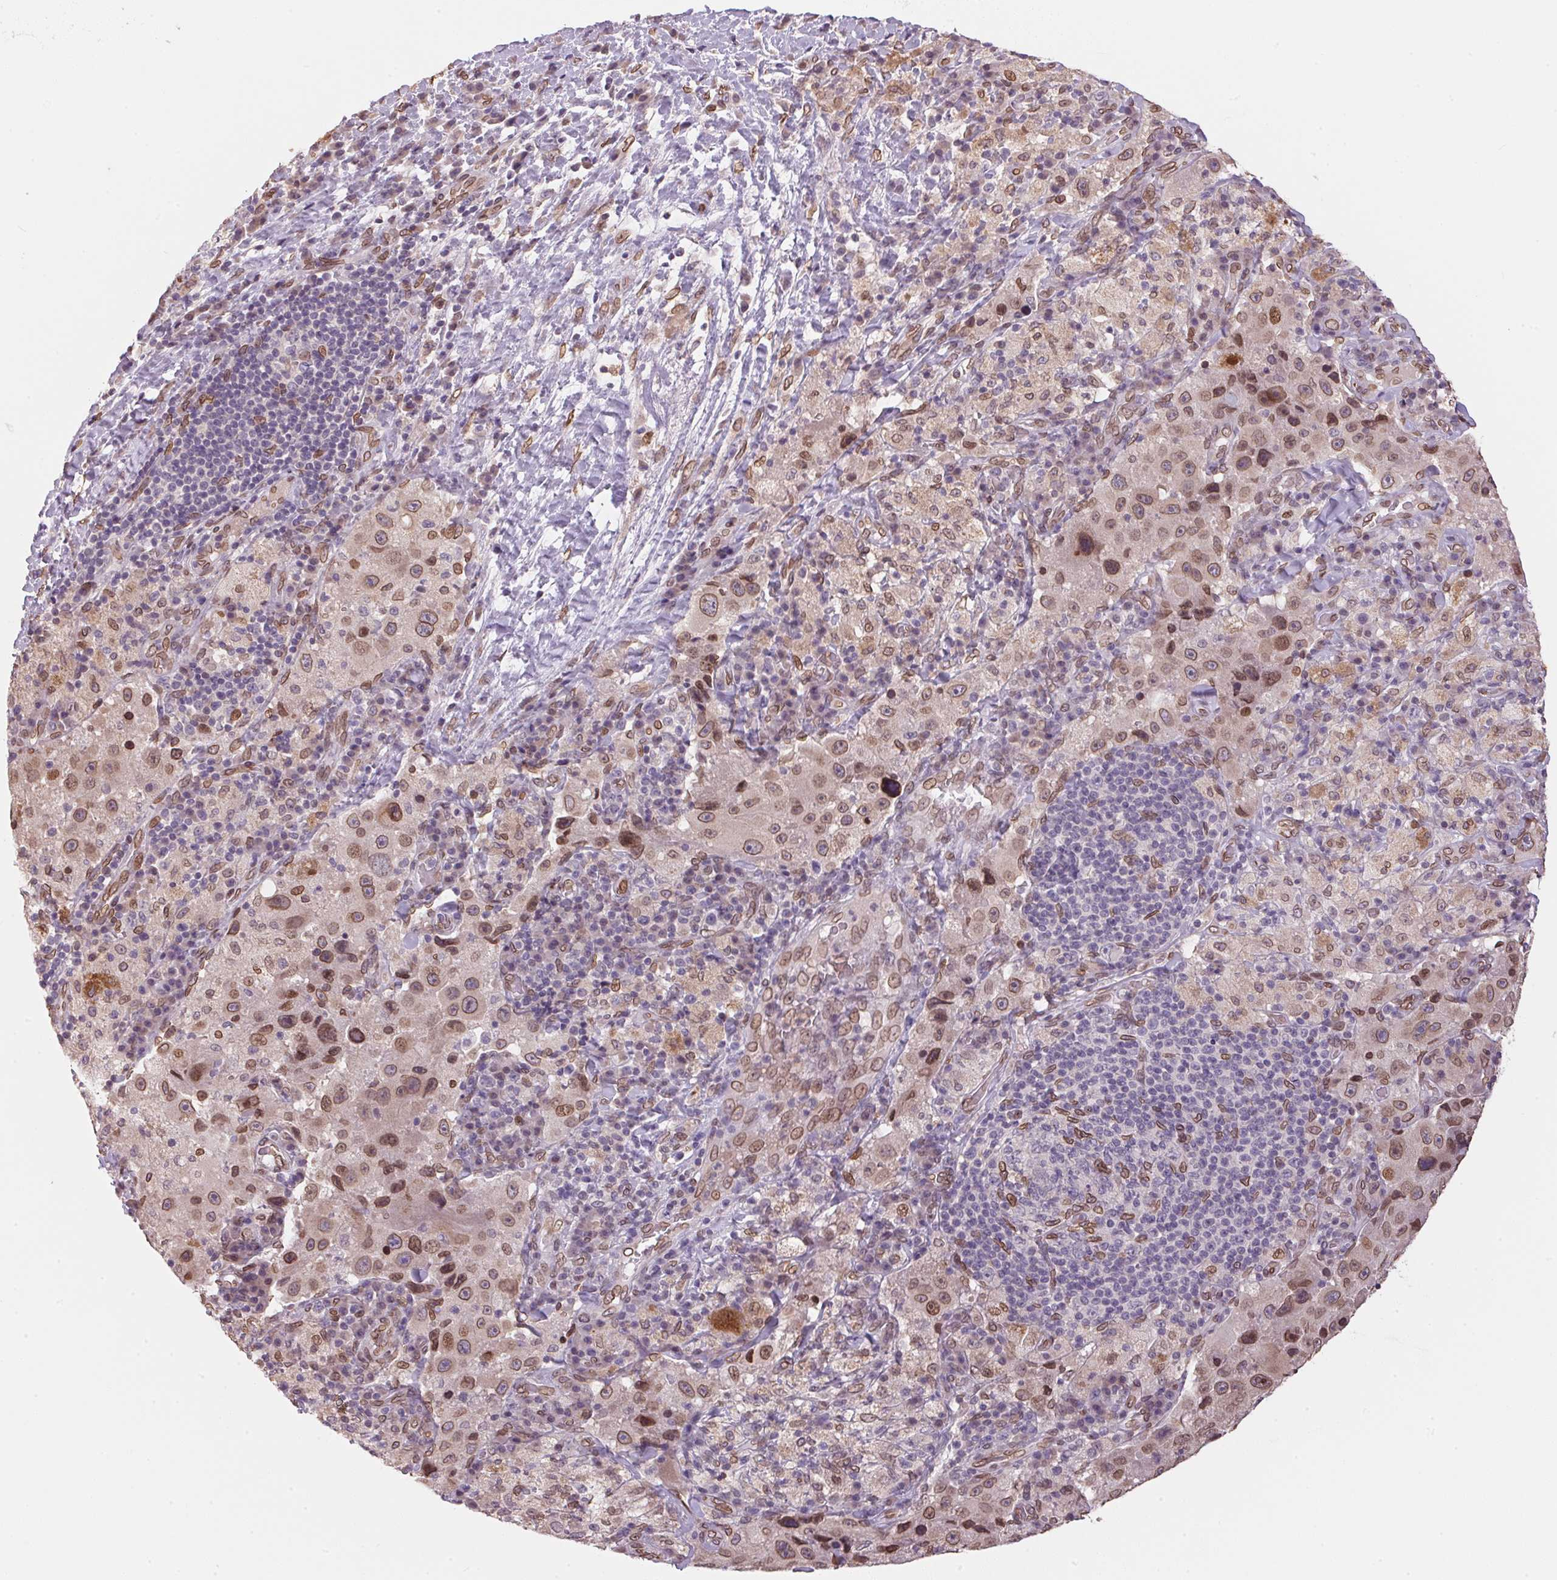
{"staining": {"intensity": "moderate", "quantity": ">75%", "location": "cytoplasmic/membranous,nuclear"}, "tissue": "melanoma", "cell_type": "Tumor cells", "image_type": "cancer", "snomed": [{"axis": "morphology", "description": "Malignant melanoma, Metastatic site"}, {"axis": "topography", "description": "Lymph node"}], "caption": "An image of human malignant melanoma (metastatic site) stained for a protein exhibits moderate cytoplasmic/membranous and nuclear brown staining in tumor cells.", "gene": "TMEM175", "patient": {"sex": "male", "age": 62}}